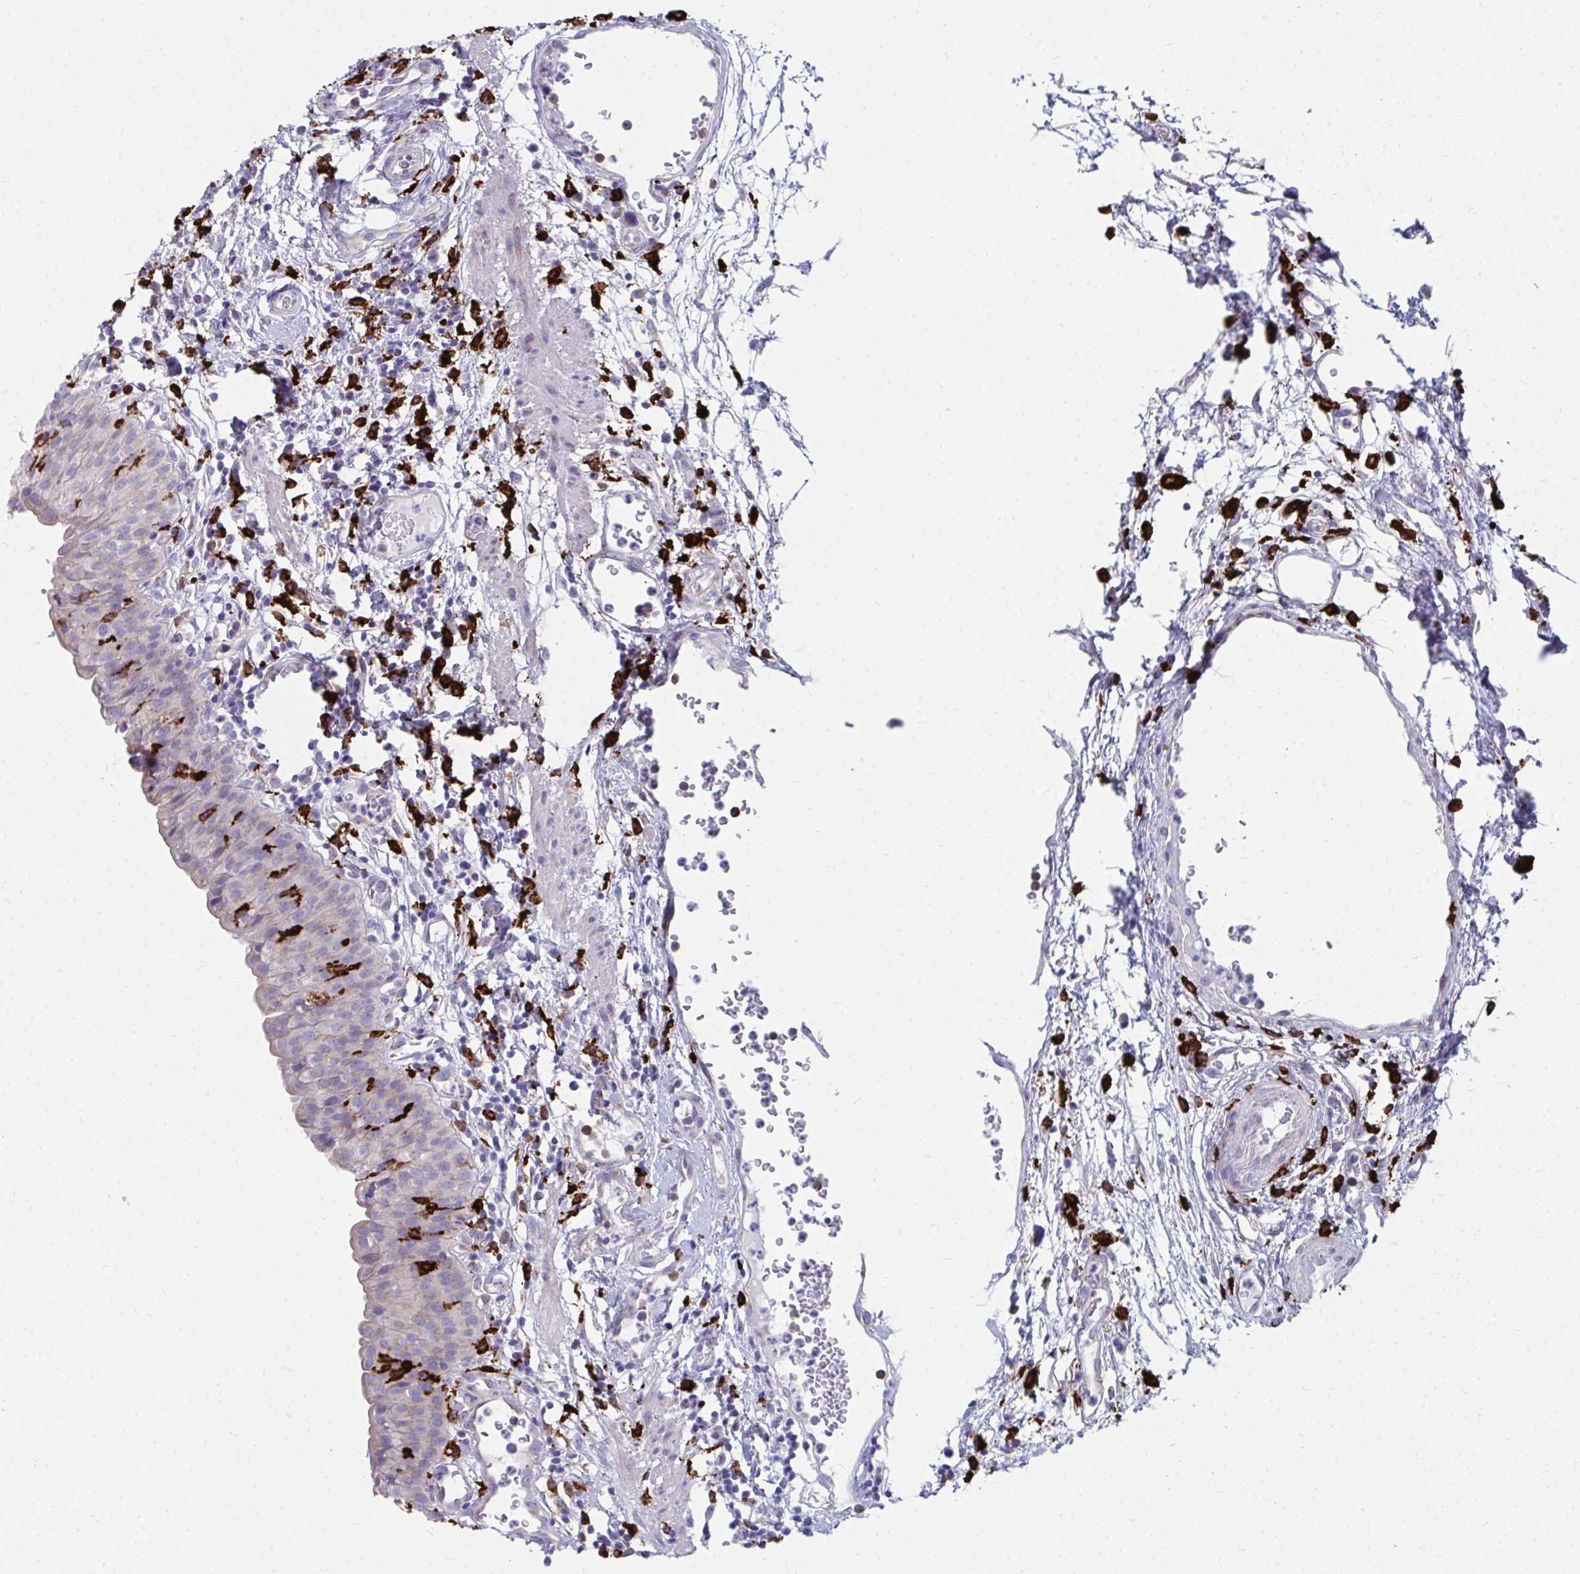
{"staining": {"intensity": "negative", "quantity": "none", "location": "none"}, "tissue": "urinary bladder", "cell_type": "Urothelial cells", "image_type": "normal", "snomed": [{"axis": "morphology", "description": "Normal tissue, NOS"}, {"axis": "morphology", "description": "Inflammation, NOS"}, {"axis": "topography", "description": "Urinary bladder"}], "caption": "Immunohistochemistry micrograph of normal urinary bladder stained for a protein (brown), which shows no positivity in urothelial cells.", "gene": "CD163", "patient": {"sex": "male", "age": 57}}